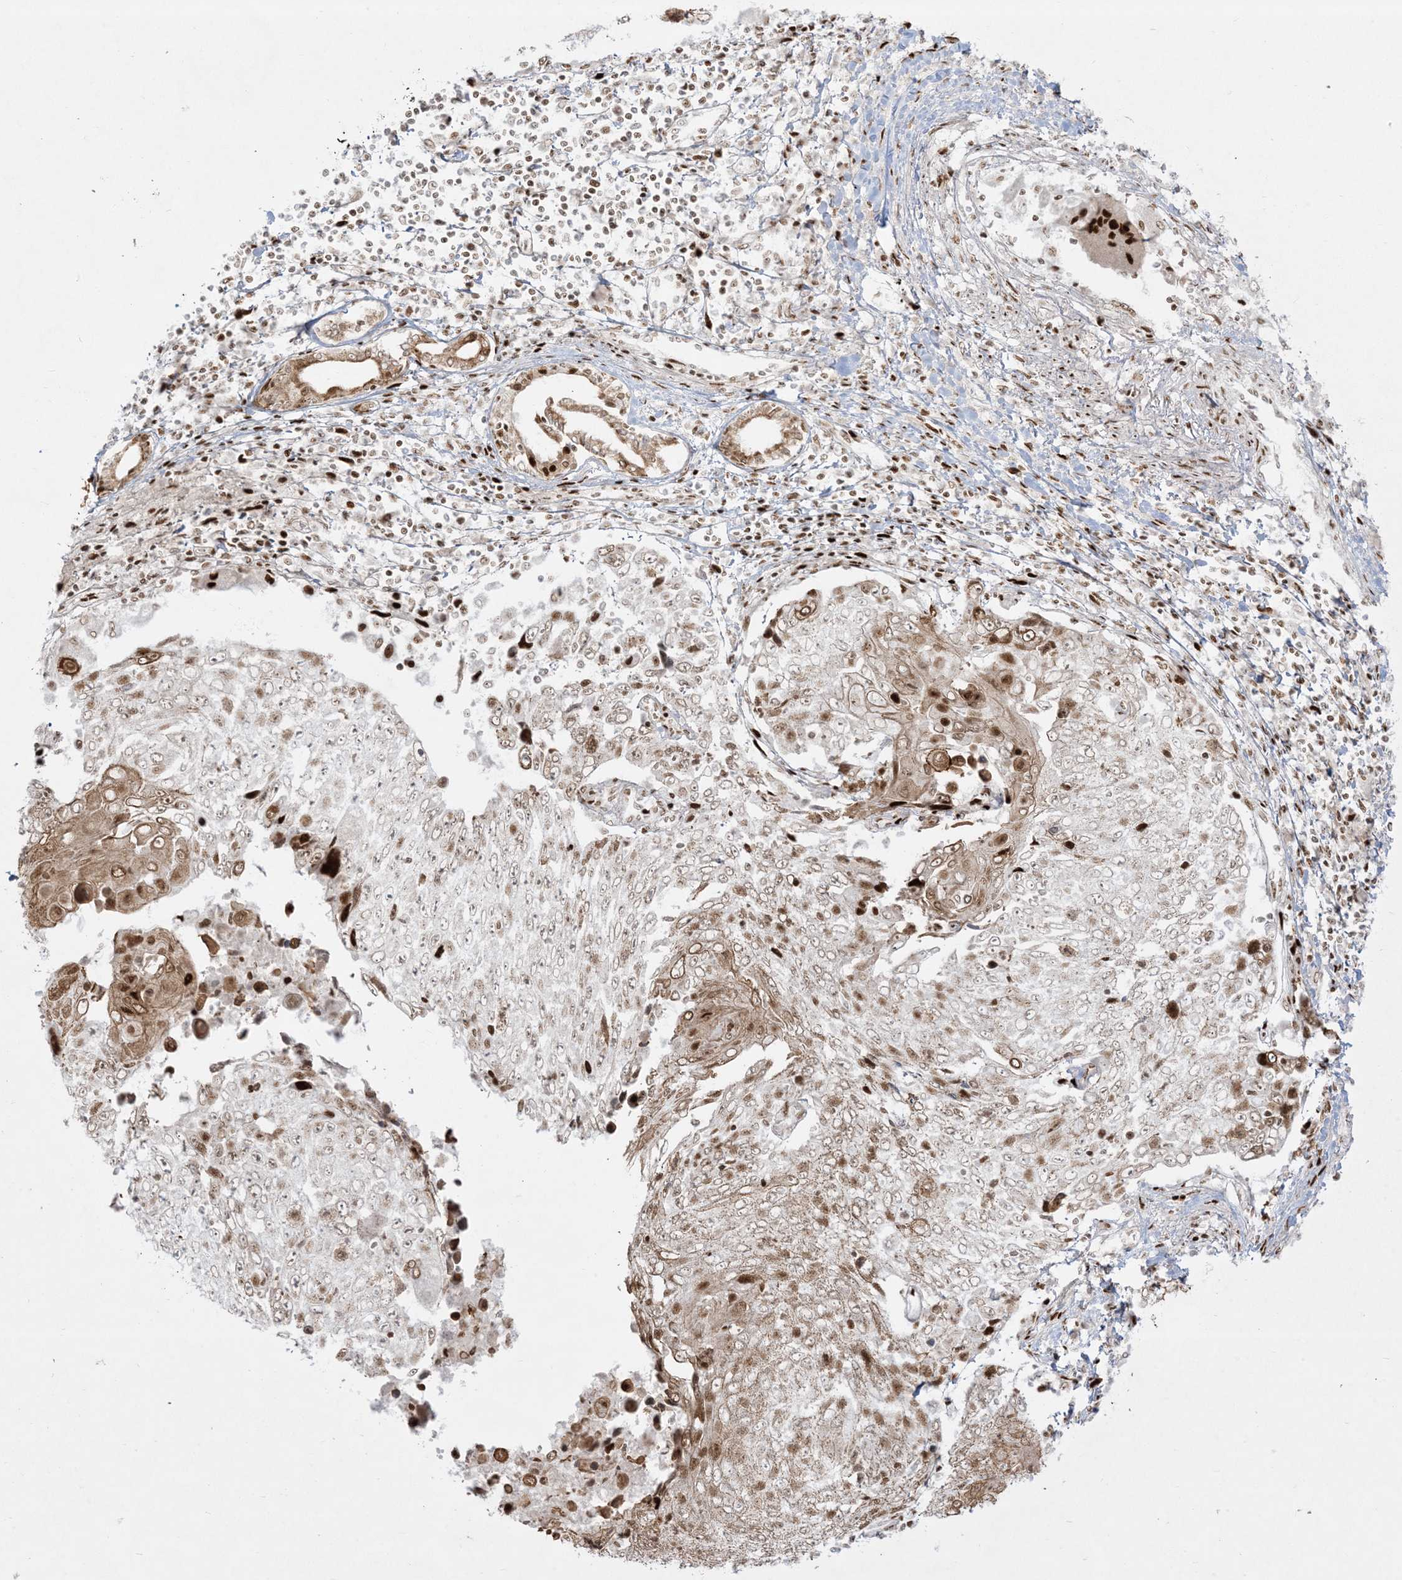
{"staining": {"intensity": "moderate", "quantity": "25%-75%", "location": "cytoplasmic/membranous,nuclear"}, "tissue": "lung cancer", "cell_type": "Tumor cells", "image_type": "cancer", "snomed": [{"axis": "morphology", "description": "Squamous cell carcinoma, NOS"}, {"axis": "topography", "description": "Lung"}], "caption": "The photomicrograph reveals a brown stain indicating the presence of a protein in the cytoplasmic/membranous and nuclear of tumor cells in lung cancer.", "gene": "RBM10", "patient": {"sex": "male", "age": 66}}